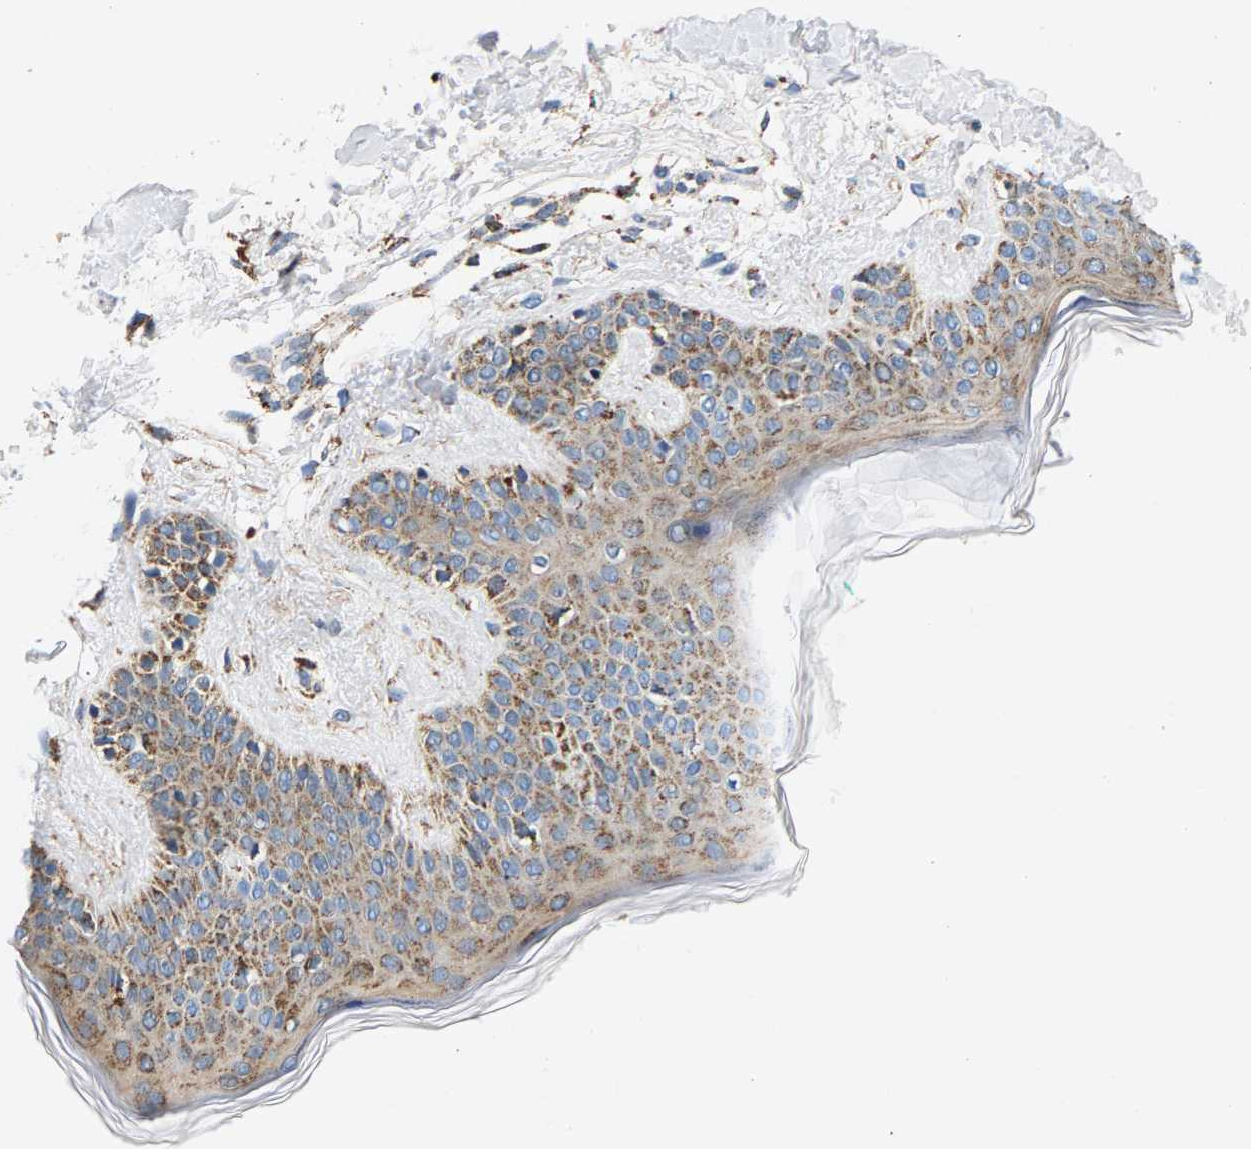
{"staining": {"intensity": "moderate", "quantity": ">75%", "location": "cytoplasmic/membranous"}, "tissue": "skin", "cell_type": "Fibroblasts", "image_type": "normal", "snomed": [{"axis": "morphology", "description": "Normal tissue, NOS"}, {"axis": "topography", "description": "Skin"}], "caption": "A high-resolution photomicrograph shows immunohistochemistry (IHC) staining of benign skin, which demonstrates moderate cytoplasmic/membranous staining in about >75% of fibroblasts. Nuclei are stained in blue.", "gene": "PDE1A", "patient": {"sex": "male", "age": 30}}